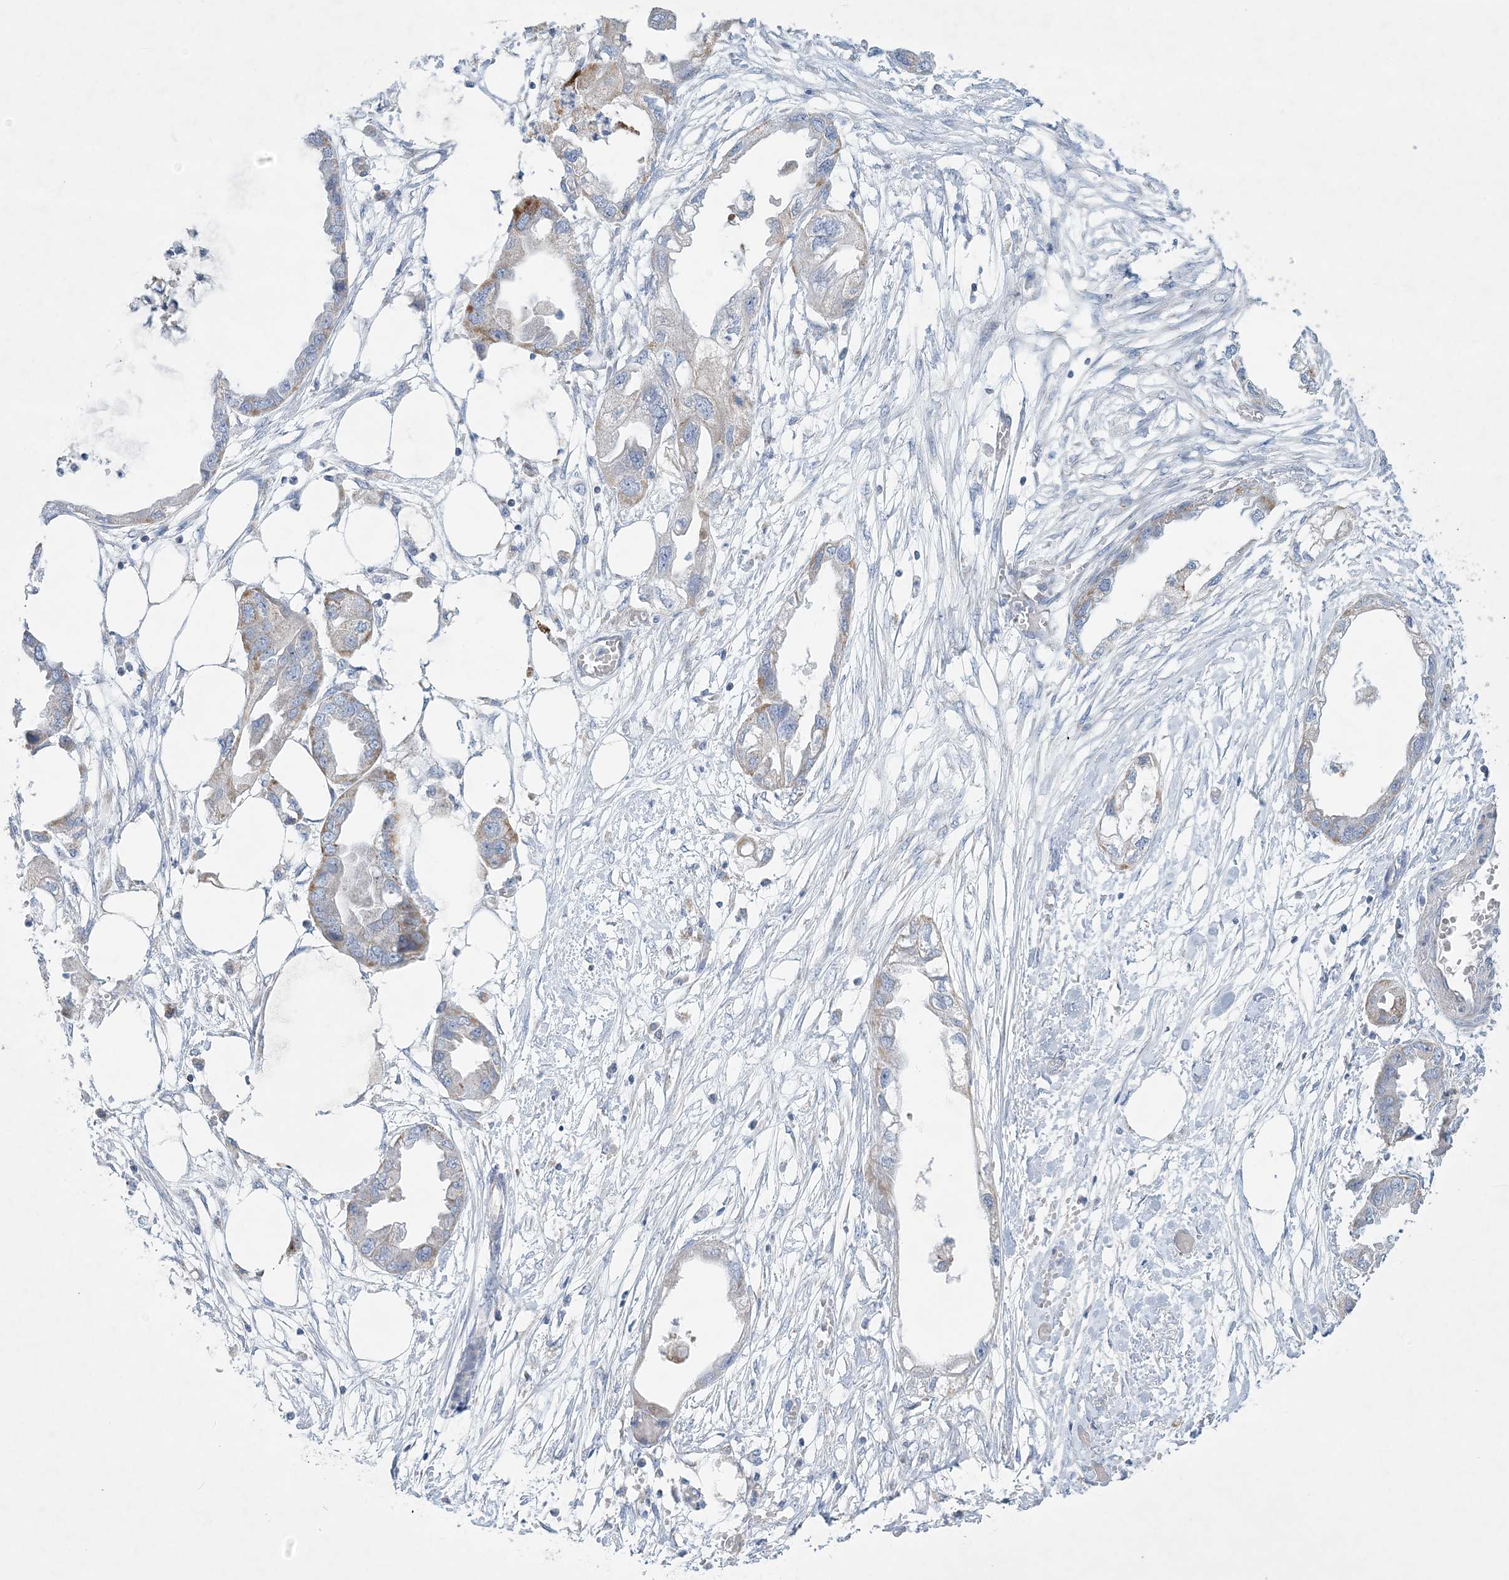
{"staining": {"intensity": "negative", "quantity": "none", "location": "none"}, "tissue": "endometrial cancer", "cell_type": "Tumor cells", "image_type": "cancer", "snomed": [{"axis": "morphology", "description": "Adenocarcinoma, NOS"}, {"axis": "morphology", "description": "Adenocarcinoma, metastatic, NOS"}, {"axis": "topography", "description": "Adipose tissue"}, {"axis": "topography", "description": "Endometrium"}], "caption": "Tumor cells show no significant expression in endometrial cancer (metastatic adenocarcinoma). (DAB (3,3'-diaminobenzidine) IHC, high magnification).", "gene": "TBC1D7", "patient": {"sex": "female", "age": 67}}